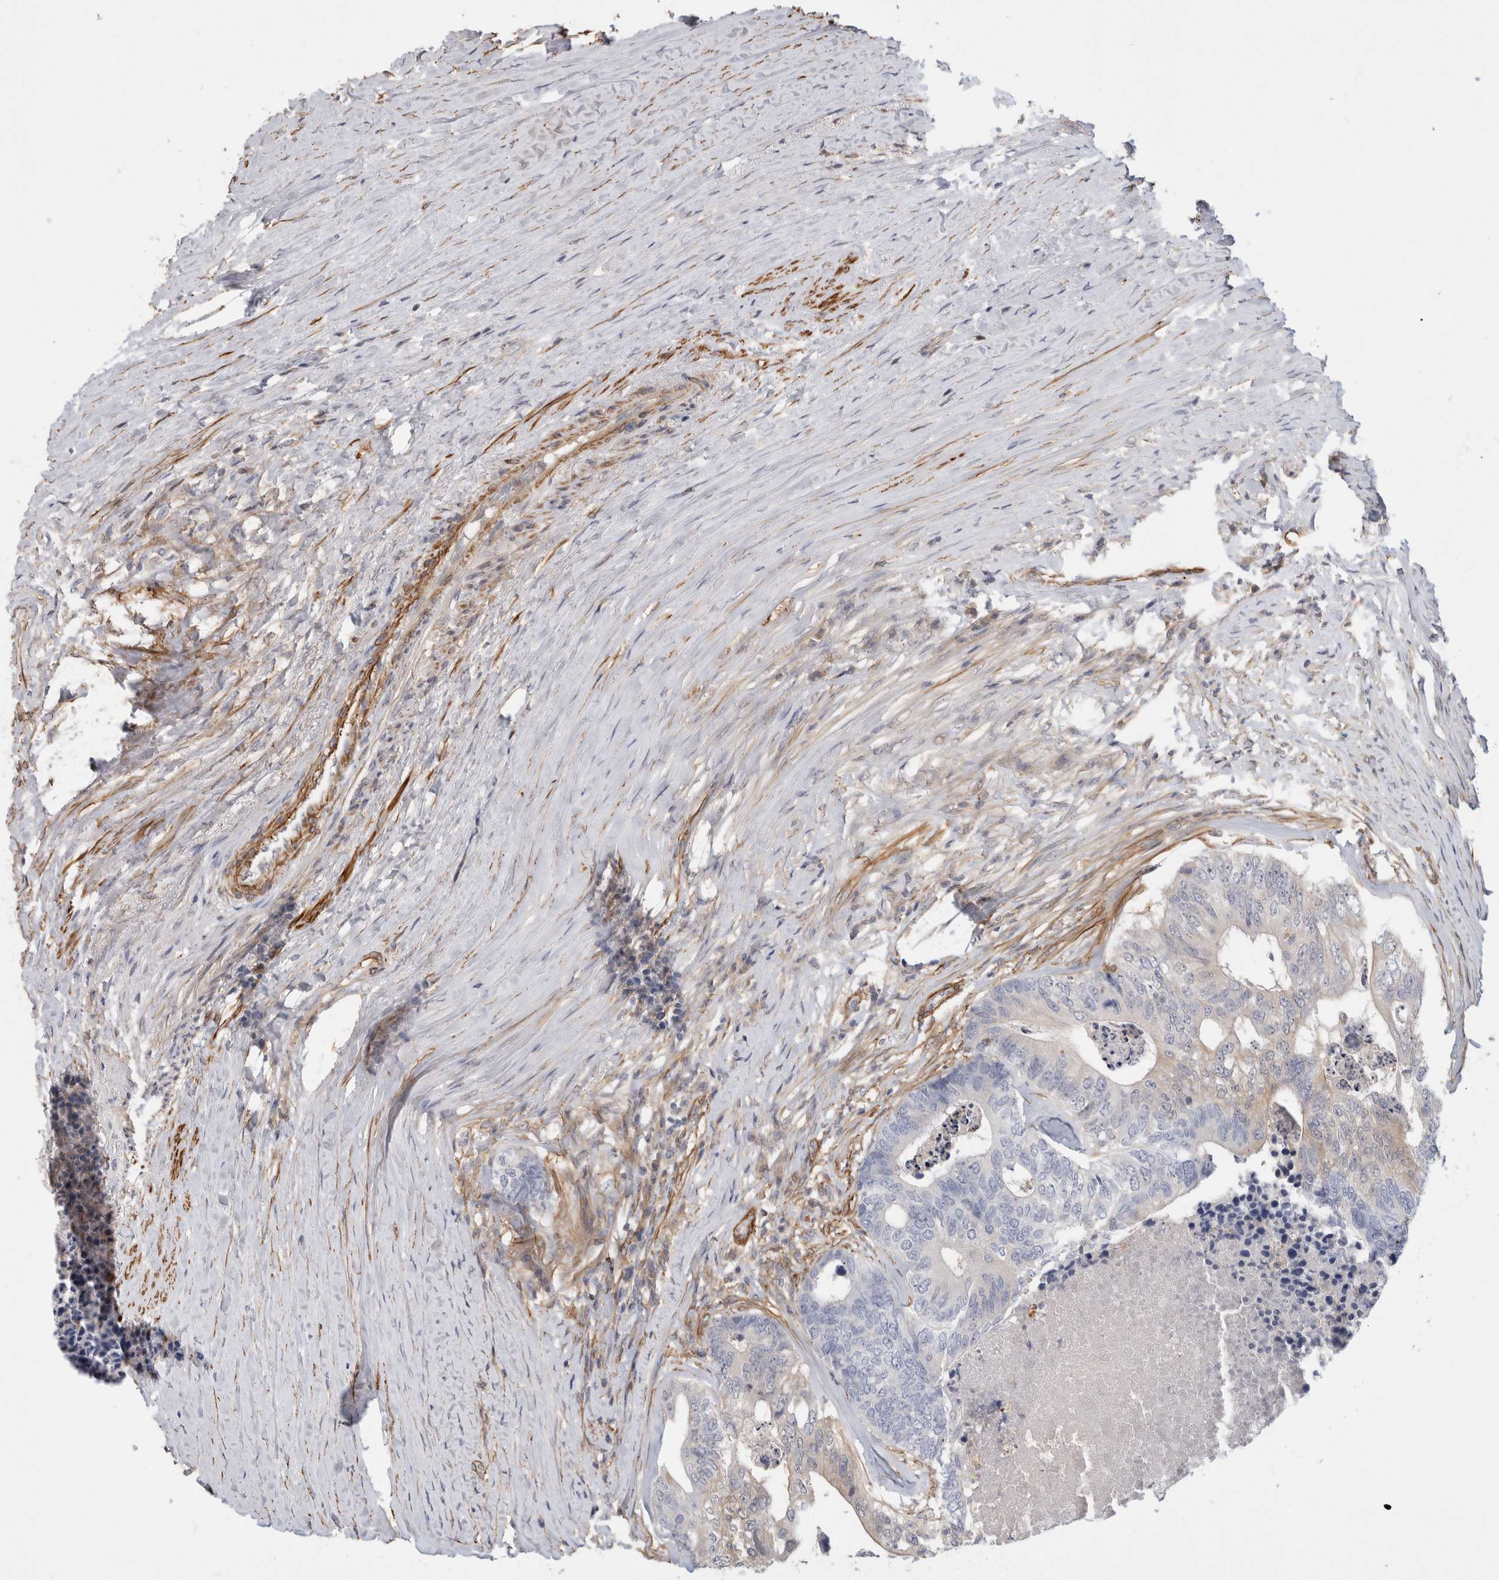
{"staining": {"intensity": "negative", "quantity": "none", "location": "none"}, "tissue": "colorectal cancer", "cell_type": "Tumor cells", "image_type": "cancer", "snomed": [{"axis": "morphology", "description": "Adenocarcinoma, NOS"}, {"axis": "topography", "description": "Colon"}], "caption": "IHC micrograph of neoplastic tissue: colorectal adenocarcinoma stained with DAB (3,3'-diaminobenzidine) demonstrates no significant protein expression in tumor cells. (Brightfield microscopy of DAB IHC at high magnification).", "gene": "PGM1", "patient": {"sex": "female", "age": 67}}